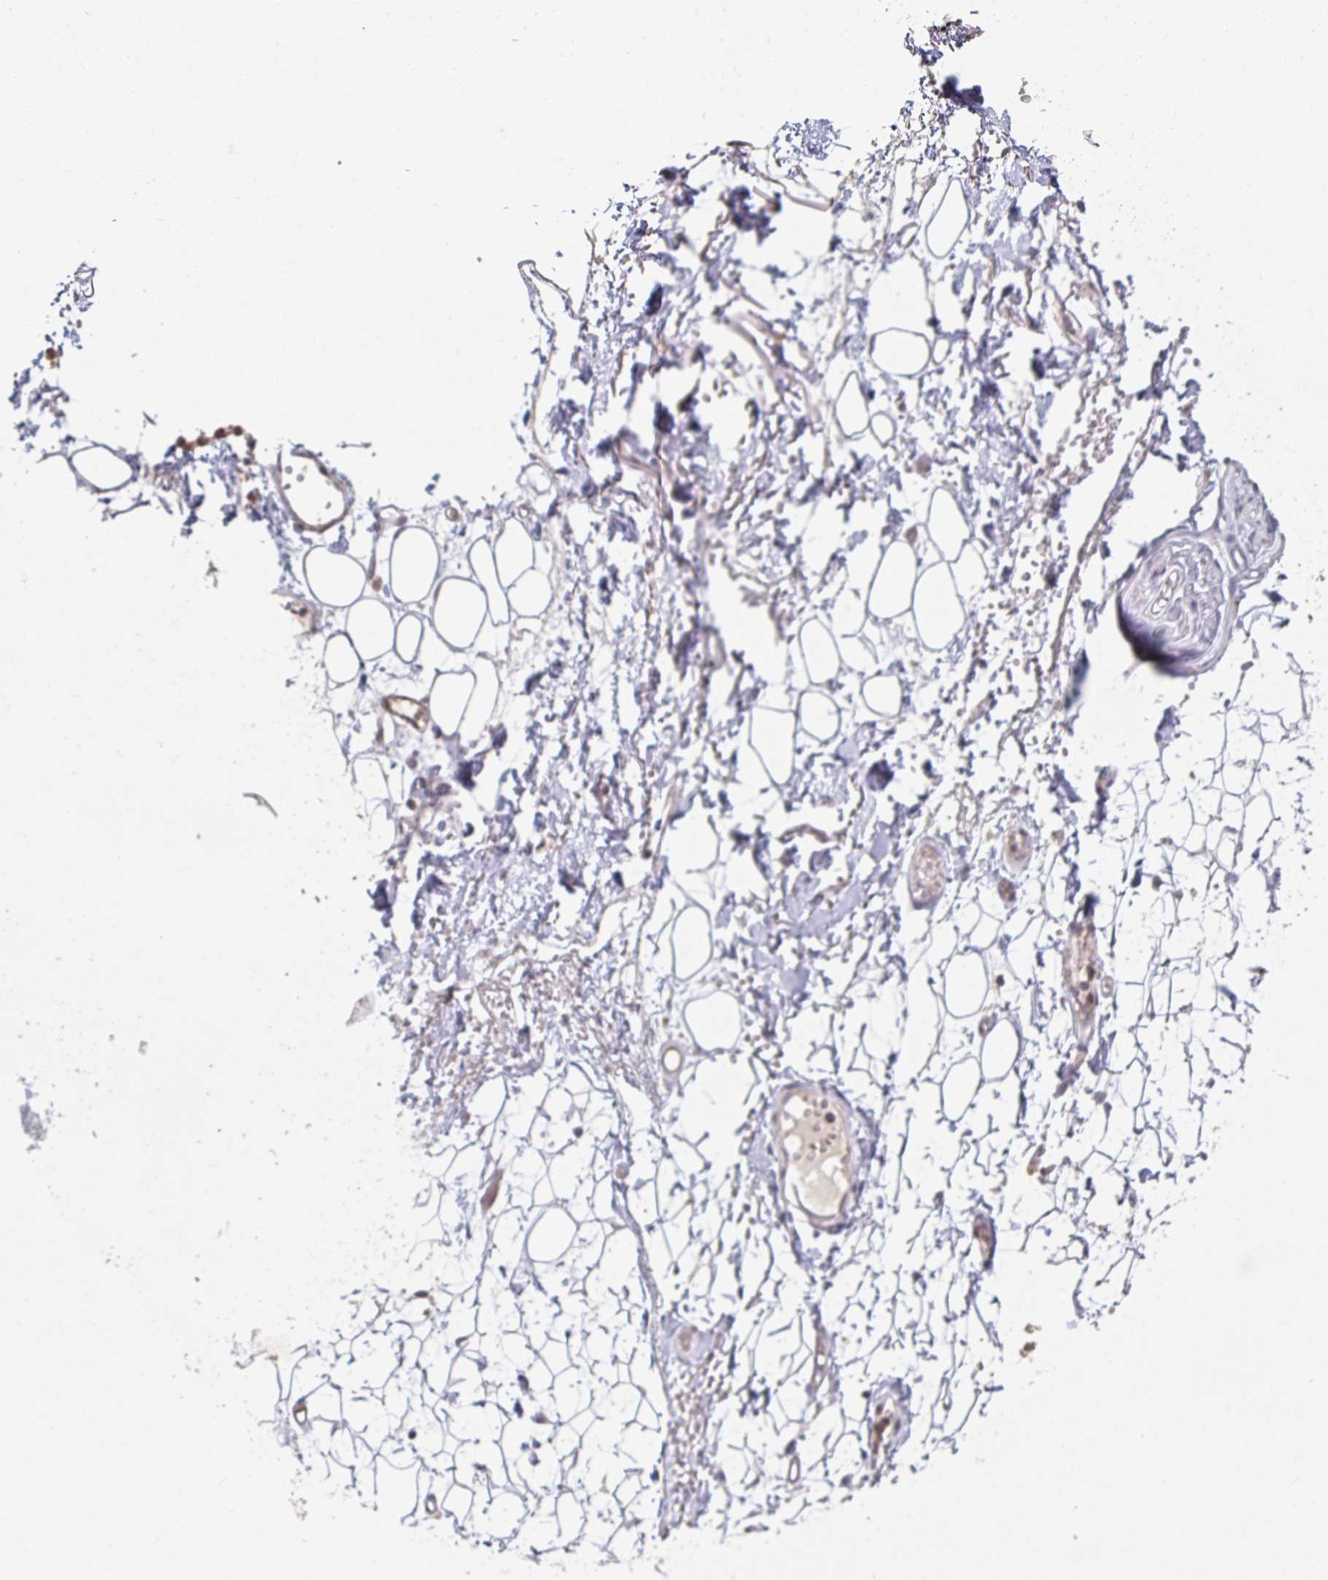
{"staining": {"intensity": "negative", "quantity": "none", "location": "none"}, "tissue": "adipose tissue", "cell_type": "Adipocytes", "image_type": "normal", "snomed": [{"axis": "morphology", "description": "Normal tissue, NOS"}, {"axis": "topography", "description": "Anal"}, {"axis": "topography", "description": "Peripheral nerve tissue"}], "caption": "High magnification brightfield microscopy of benign adipose tissue stained with DAB (3,3'-diaminobenzidine) (brown) and counterstained with hematoxylin (blue): adipocytes show no significant staining.", "gene": "A1CF", "patient": {"sex": "male", "age": 78}}